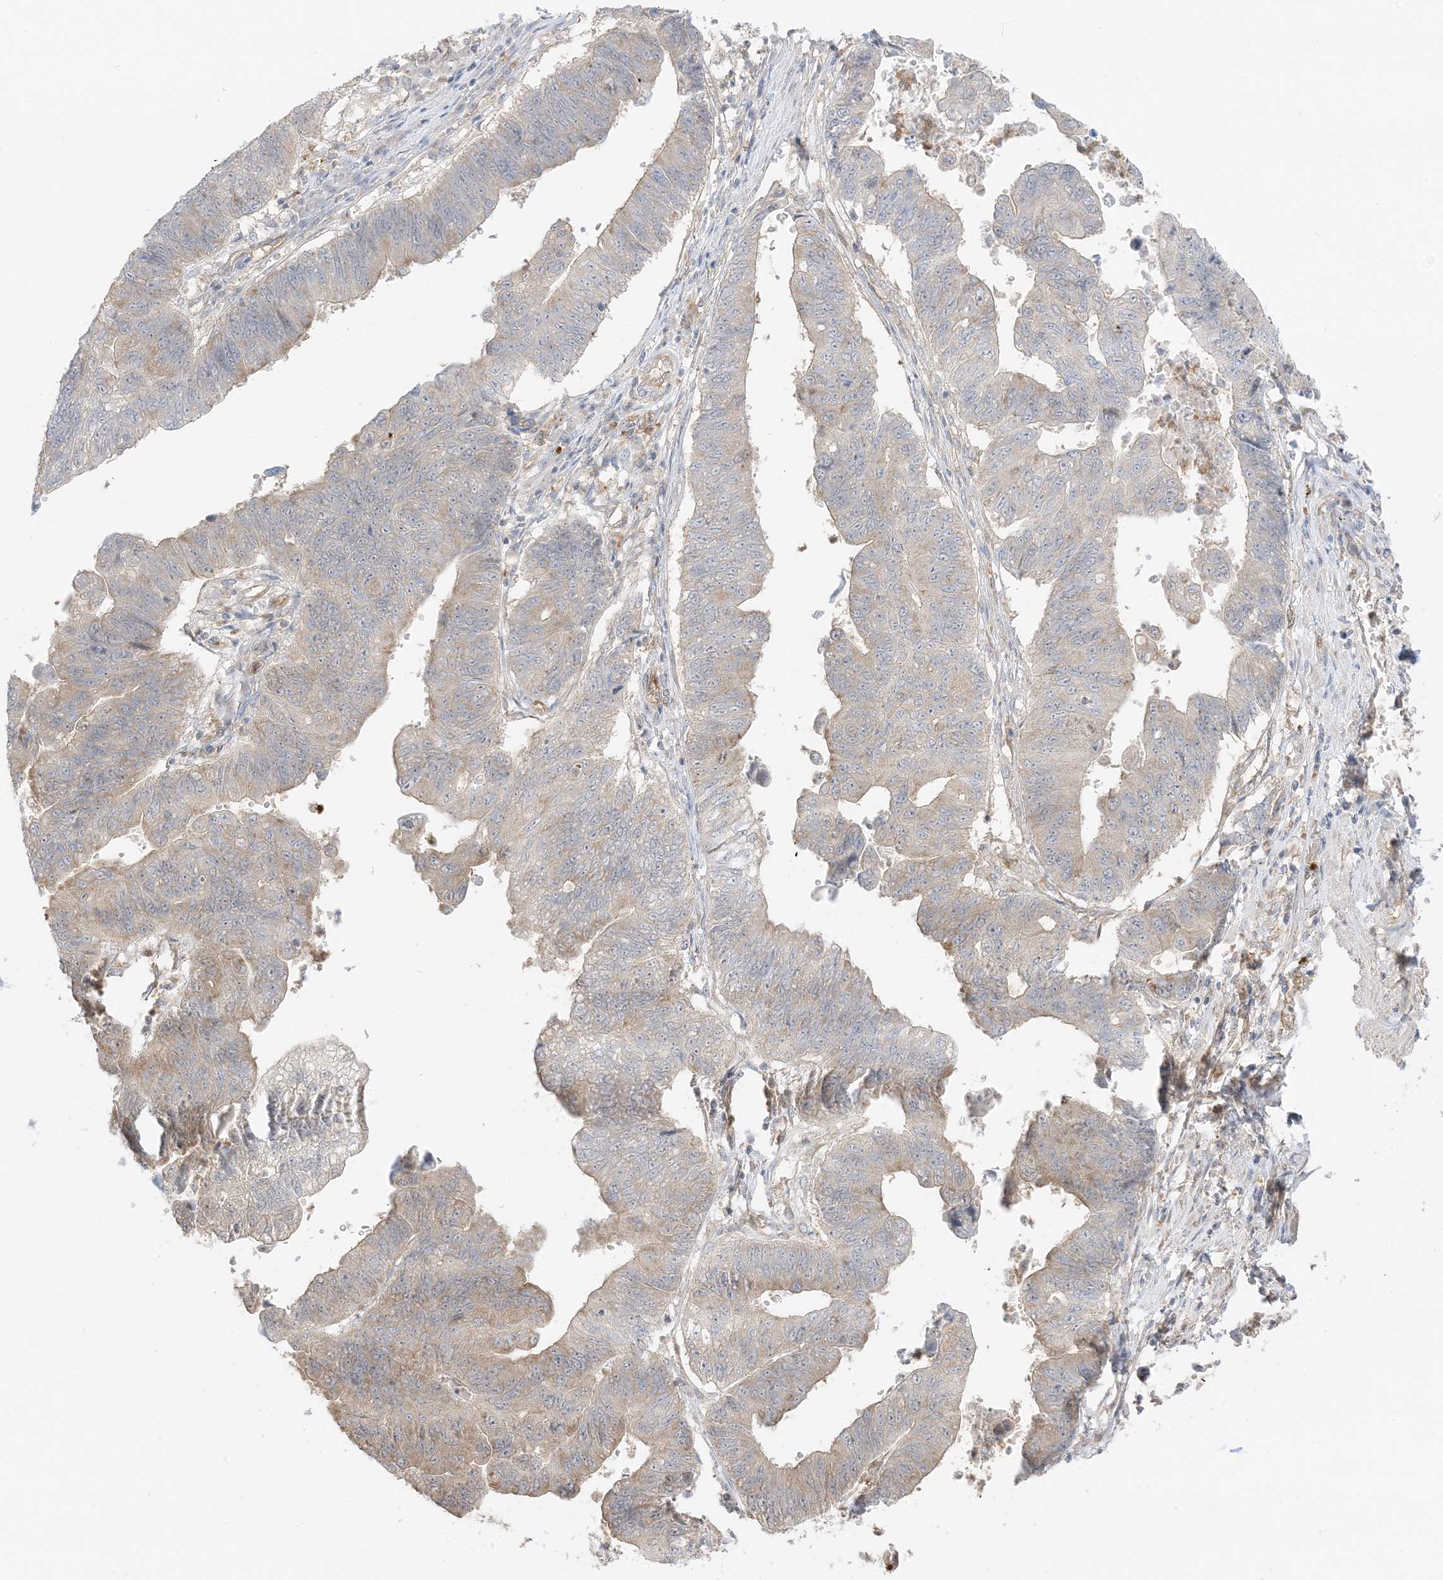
{"staining": {"intensity": "weak", "quantity": "<25%", "location": "cytoplasmic/membranous"}, "tissue": "stomach cancer", "cell_type": "Tumor cells", "image_type": "cancer", "snomed": [{"axis": "morphology", "description": "Adenocarcinoma, NOS"}, {"axis": "topography", "description": "Stomach"}], "caption": "DAB (3,3'-diaminobenzidine) immunohistochemical staining of human adenocarcinoma (stomach) shows no significant staining in tumor cells. (Immunohistochemistry, brightfield microscopy, high magnification).", "gene": "UBAP2L", "patient": {"sex": "male", "age": 59}}